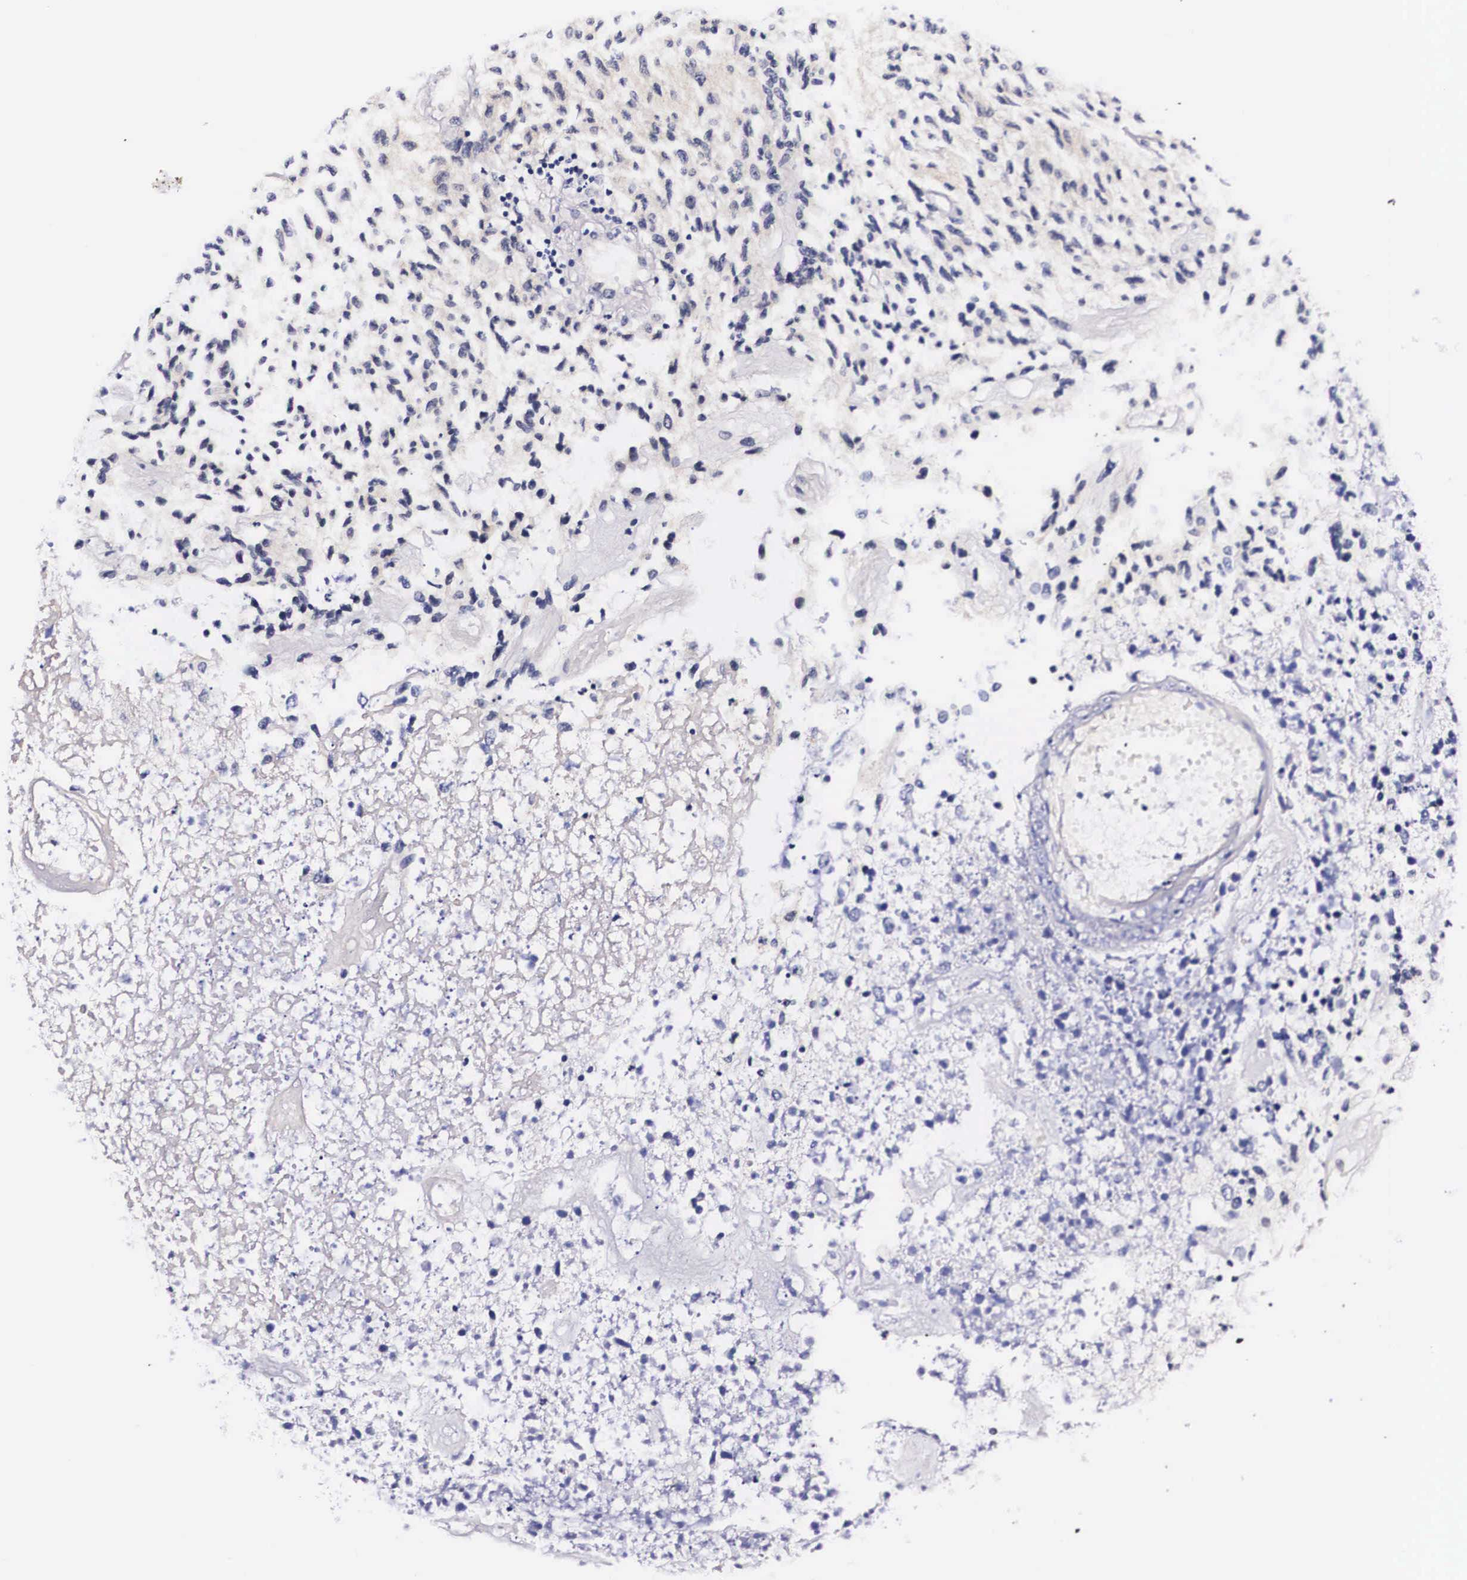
{"staining": {"intensity": "negative", "quantity": "none", "location": "none"}, "tissue": "glioma", "cell_type": "Tumor cells", "image_type": "cancer", "snomed": [{"axis": "morphology", "description": "Glioma, malignant, High grade"}, {"axis": "topography", "description": "Brain"}], "caption": "There is no significant staining in tumor cells of glioma.", "gene": "PHETA2", "patient": {"sex": "male", "age": 77}}